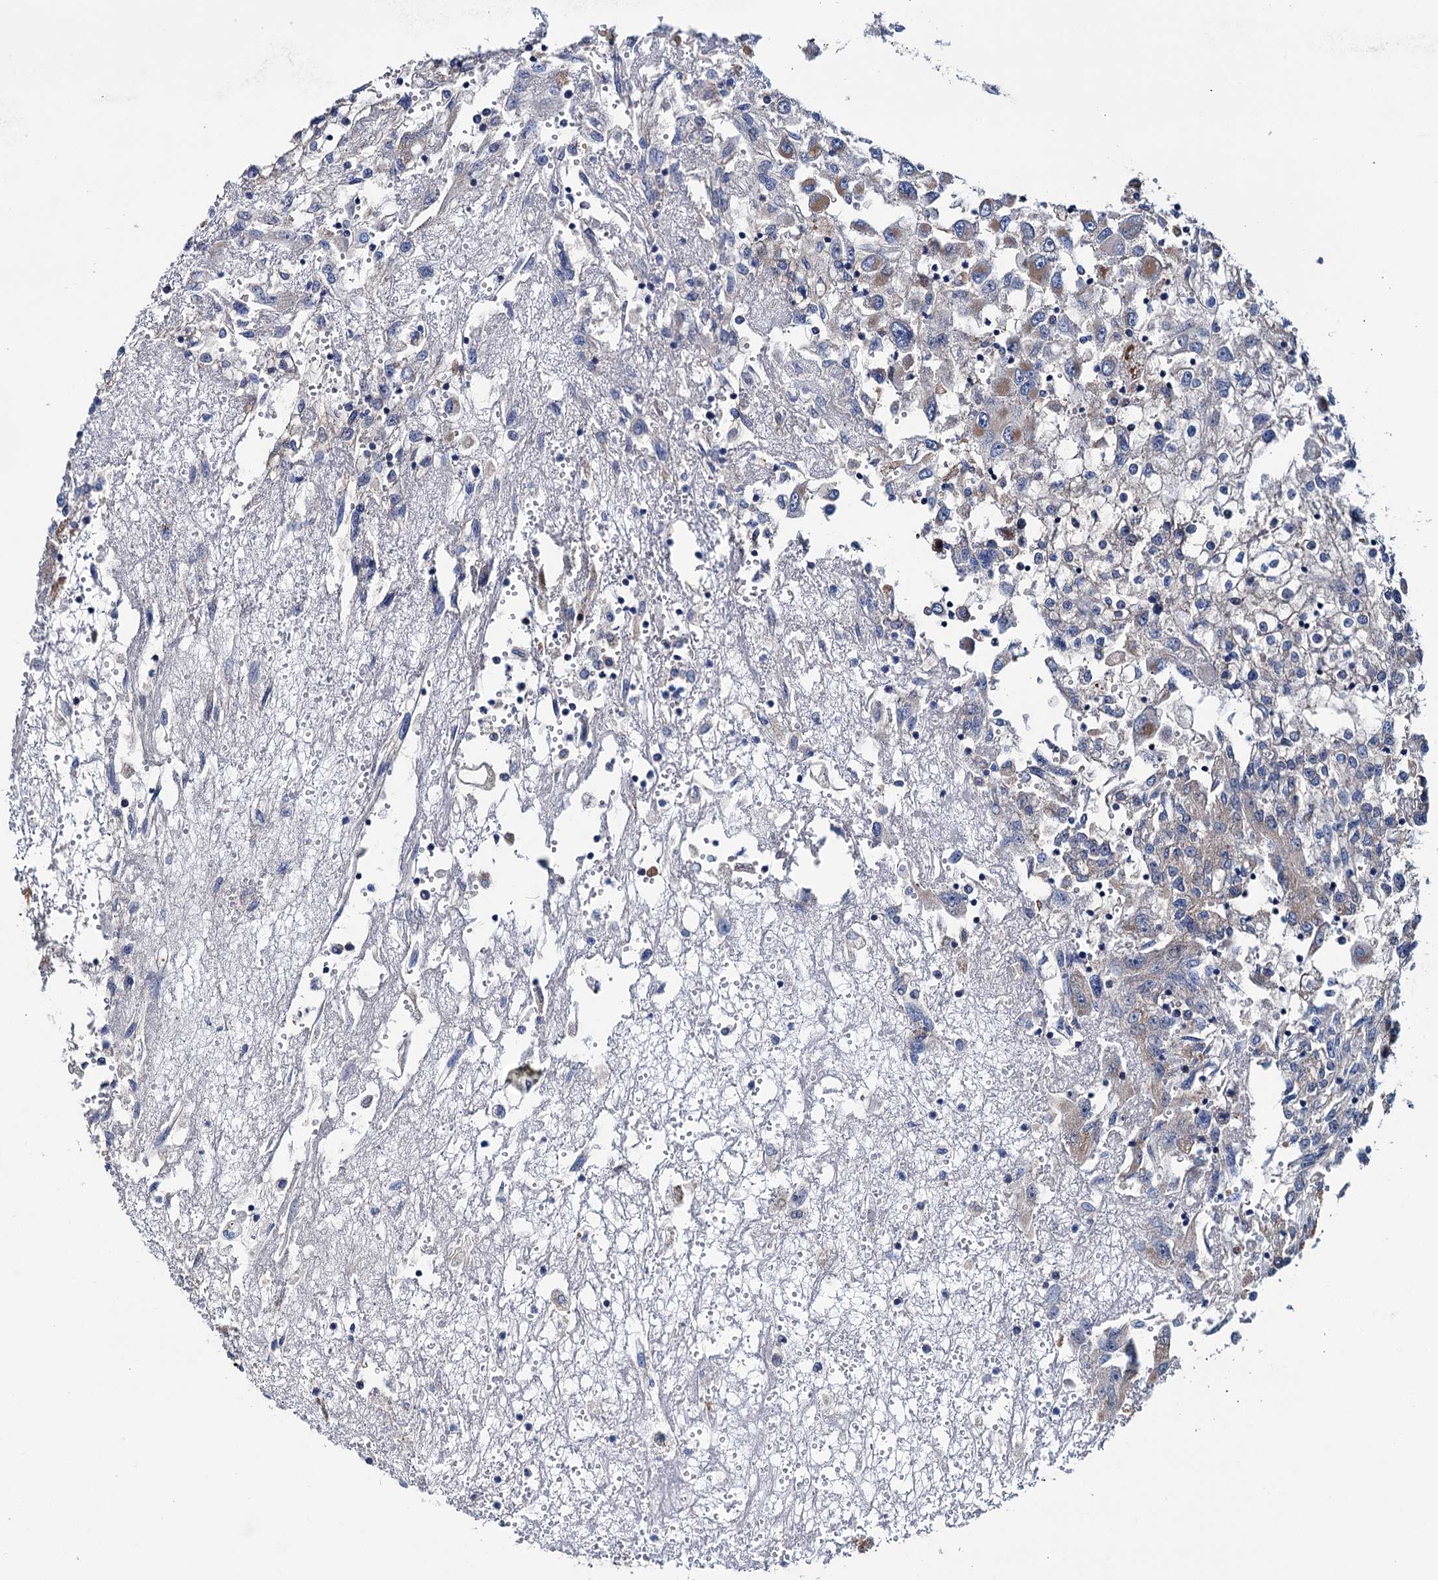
{"staining": {"intensity": "weak", "quantity": "<25%", "location": "cytoplasmic/membranous"}, "tissue": "renal cancer", "cell_type": "Tumor cells", "image_type": "cancer", "snomed": [{"axis": "morphology", "description": "Adenocarcinoma, NOS"}, {"axis": "topography", "description": "Kidney"}], "caption": "Tumor cells show no significant staining in renal adenocarcinoma.", "gene": "EYA4", "patient": {"sex": "female", "age": 52}}